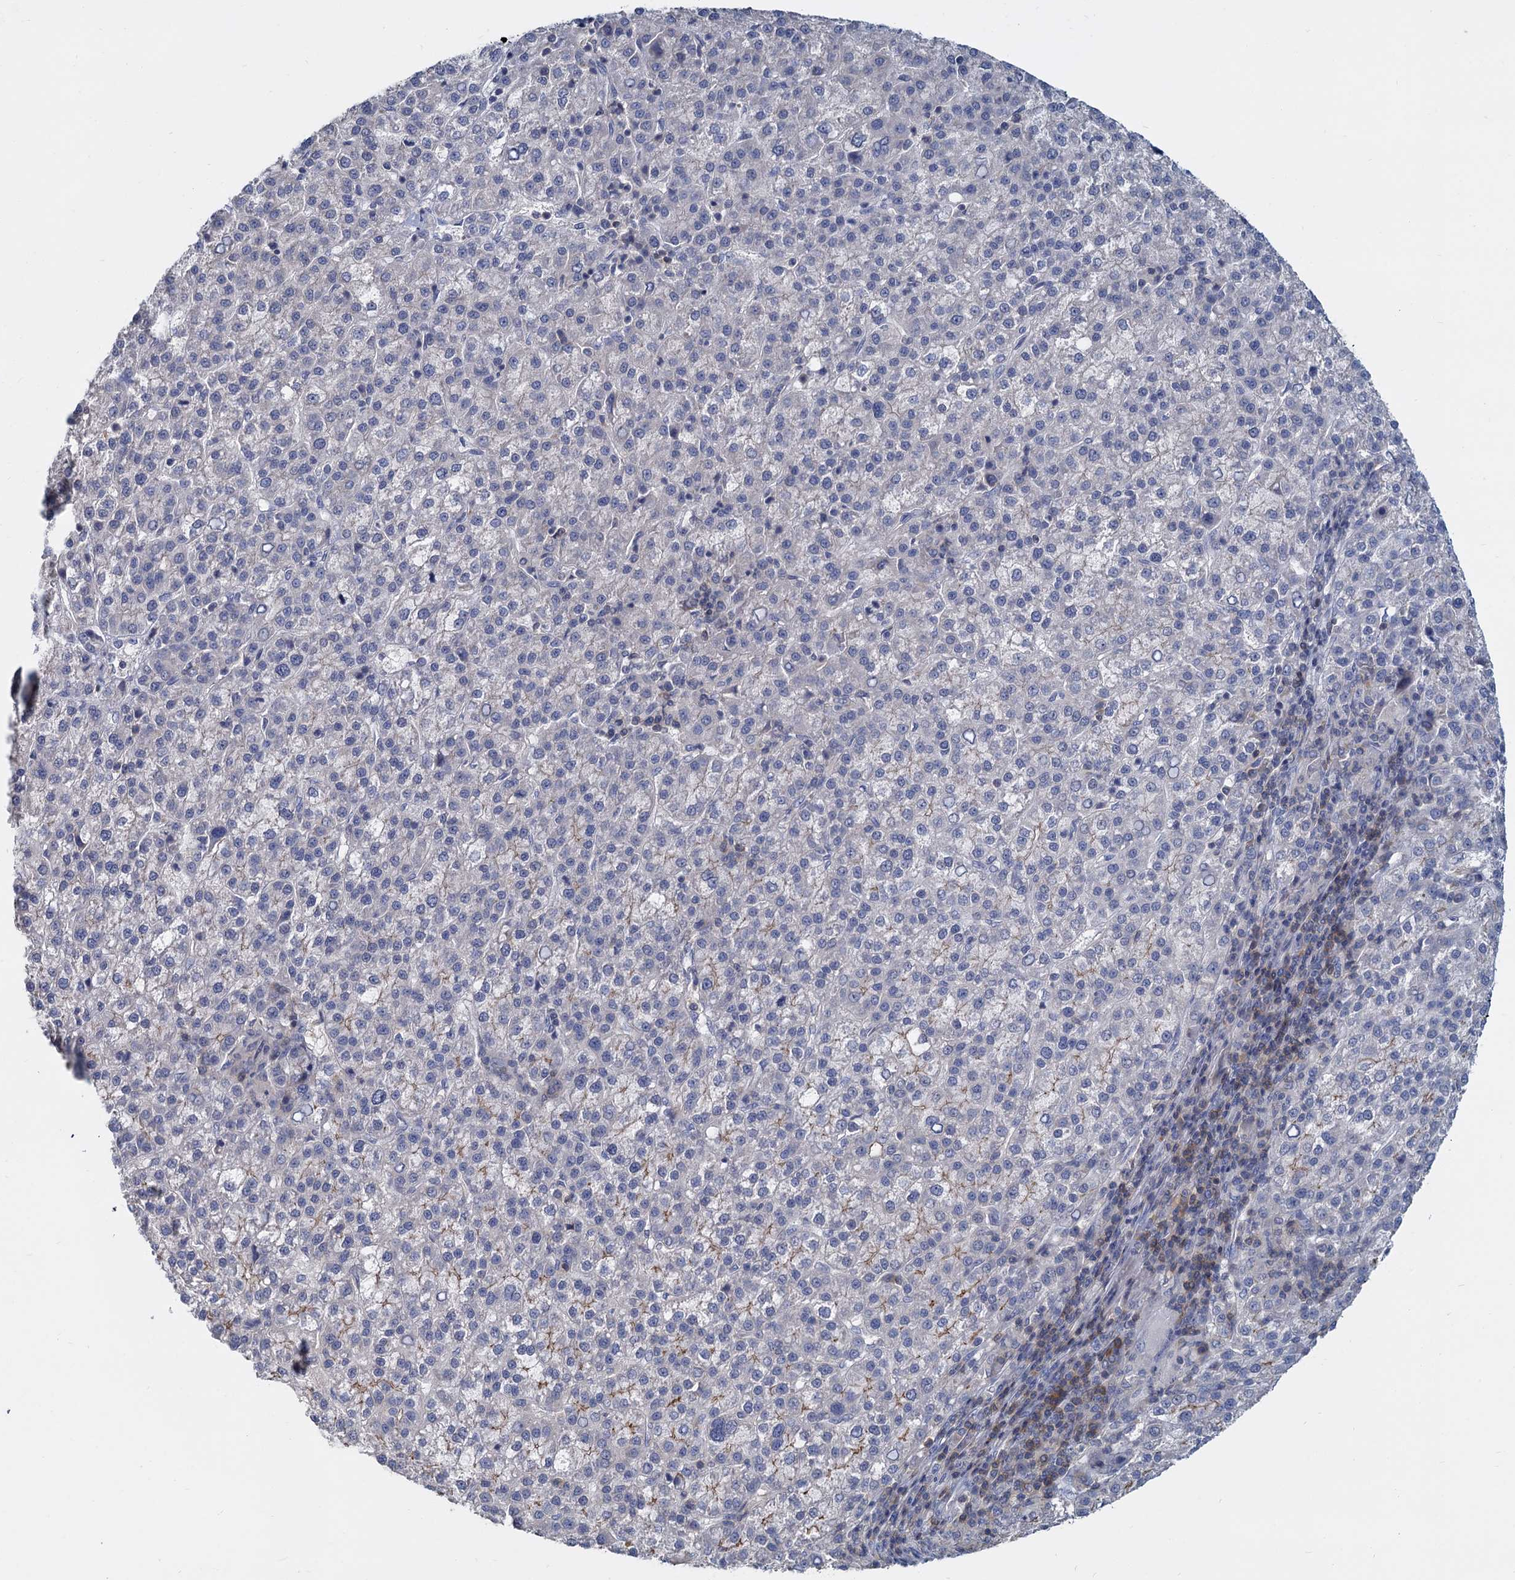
{"staining": {"intensity": "negative", "quantity": "none", "location": "none"}, "tissue": "liver cancer", "cell_type": "Tumor cells", "image_type": "cancer", "snomed": [{"axis": "morphology", "description": "Carcinoma, Hepatocellular, NOS"}, {"axis": "topography", "description": "Liver"}], "caption": "Immunohistochemistry photomicrograph of neoplastic tissue: human liver hepatocellular carcinoma stained with DAB exhibits no significant protein expression in tumor cells.", "gene": "ACSM3", "patient": {"sex": "female", "age": 58}}